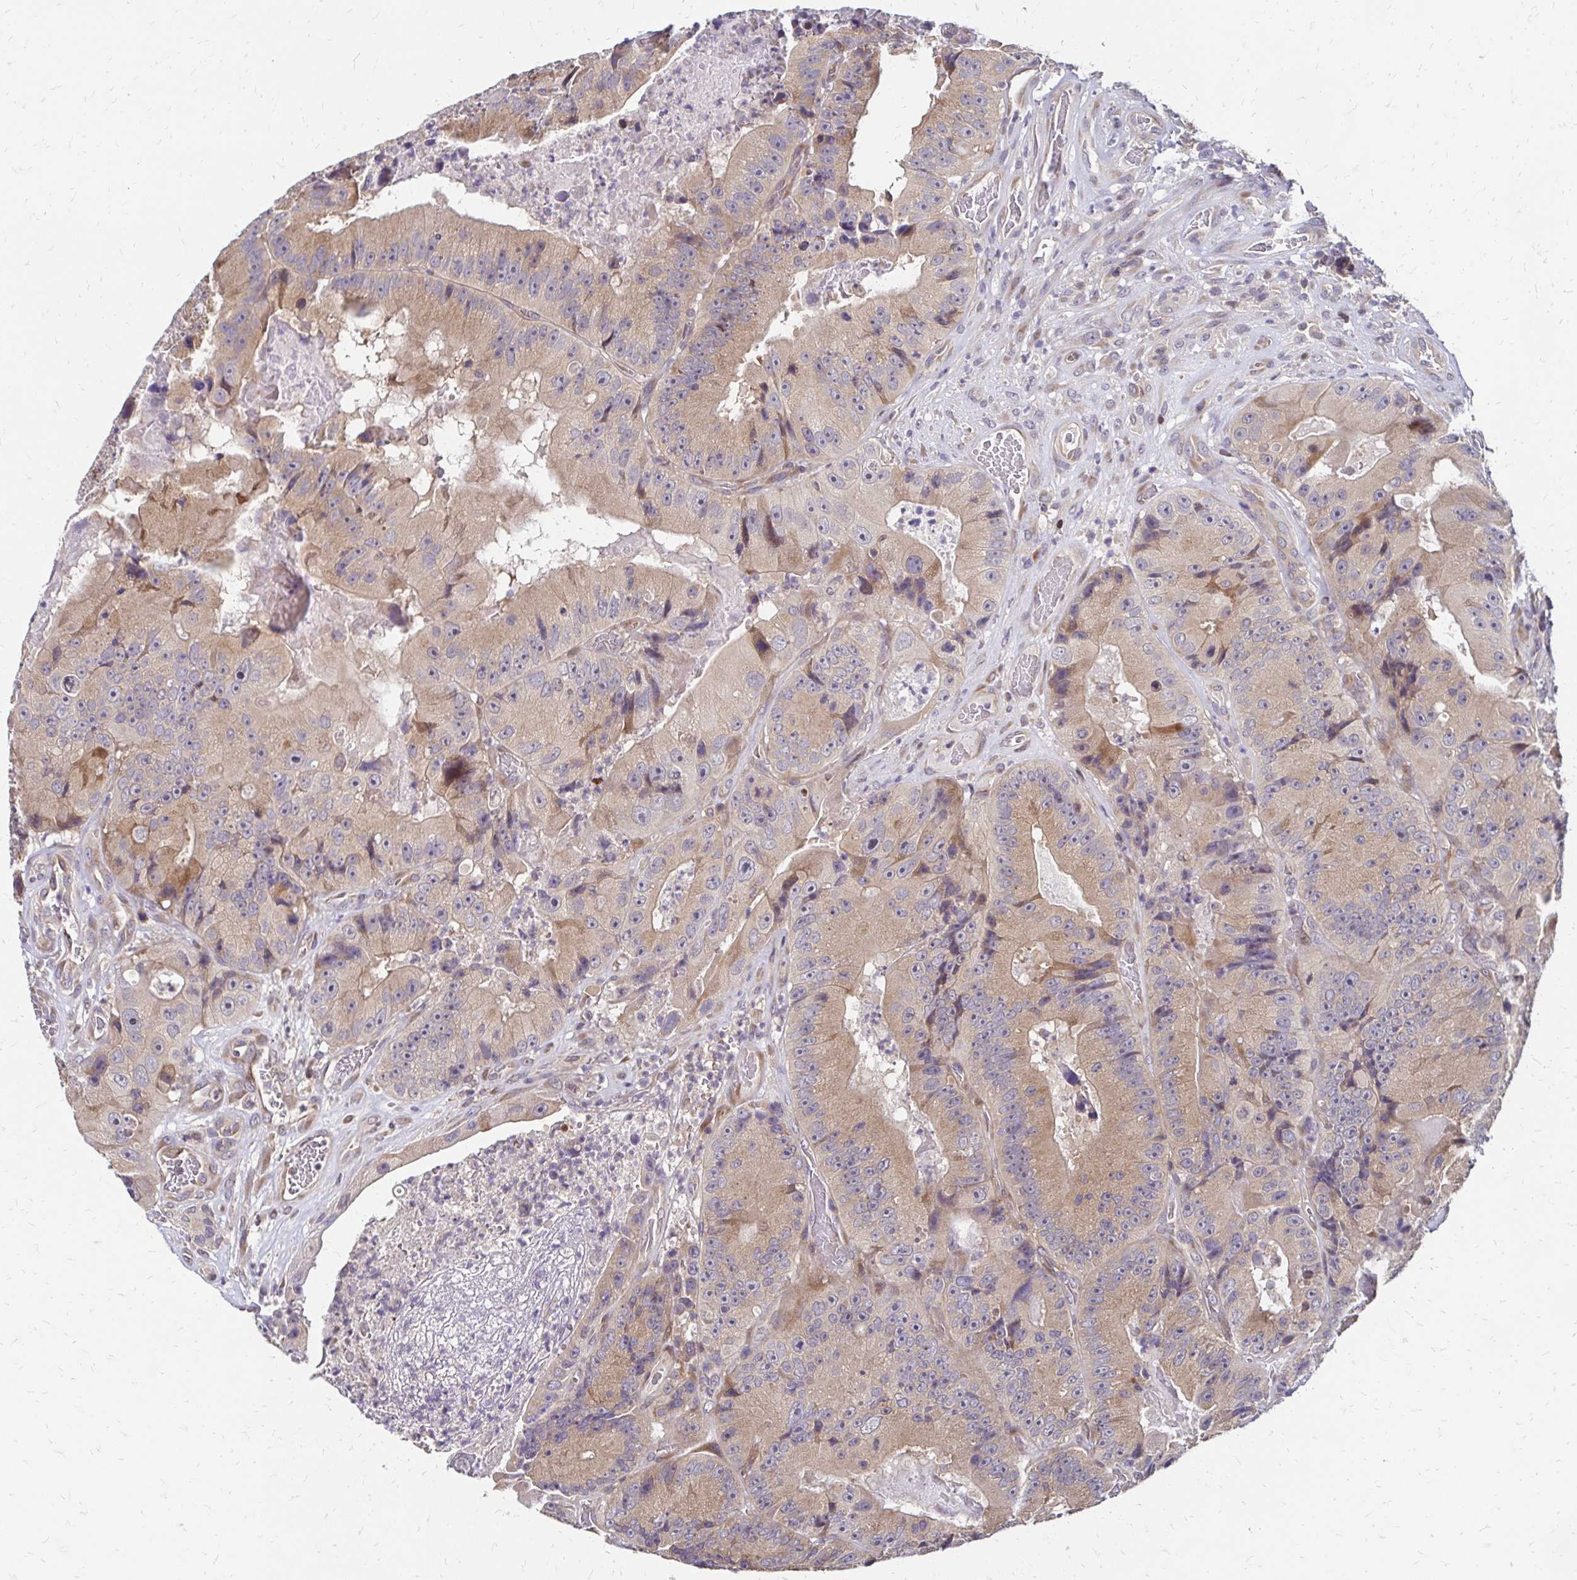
{"staining": {"intensity": "weak", "quantity": "<25%", "location": "cytoplasmic/membranous"}, "tissue": "colorectal cancer", "cell_type": "Tumor cells", "image_type": "cancer", "snomed": [{"axis": "morphology", "description": "Adenocarcinoma, NOS"}, {"axis": "topography", "description": "Colon"}], "caption": "Immunohistochemical staining of adenocarcinoma (colorectal) shows no significant positivity in tumor cells.", "gene": "CBX7", "patient": {"sex": "female", "age": 86}}